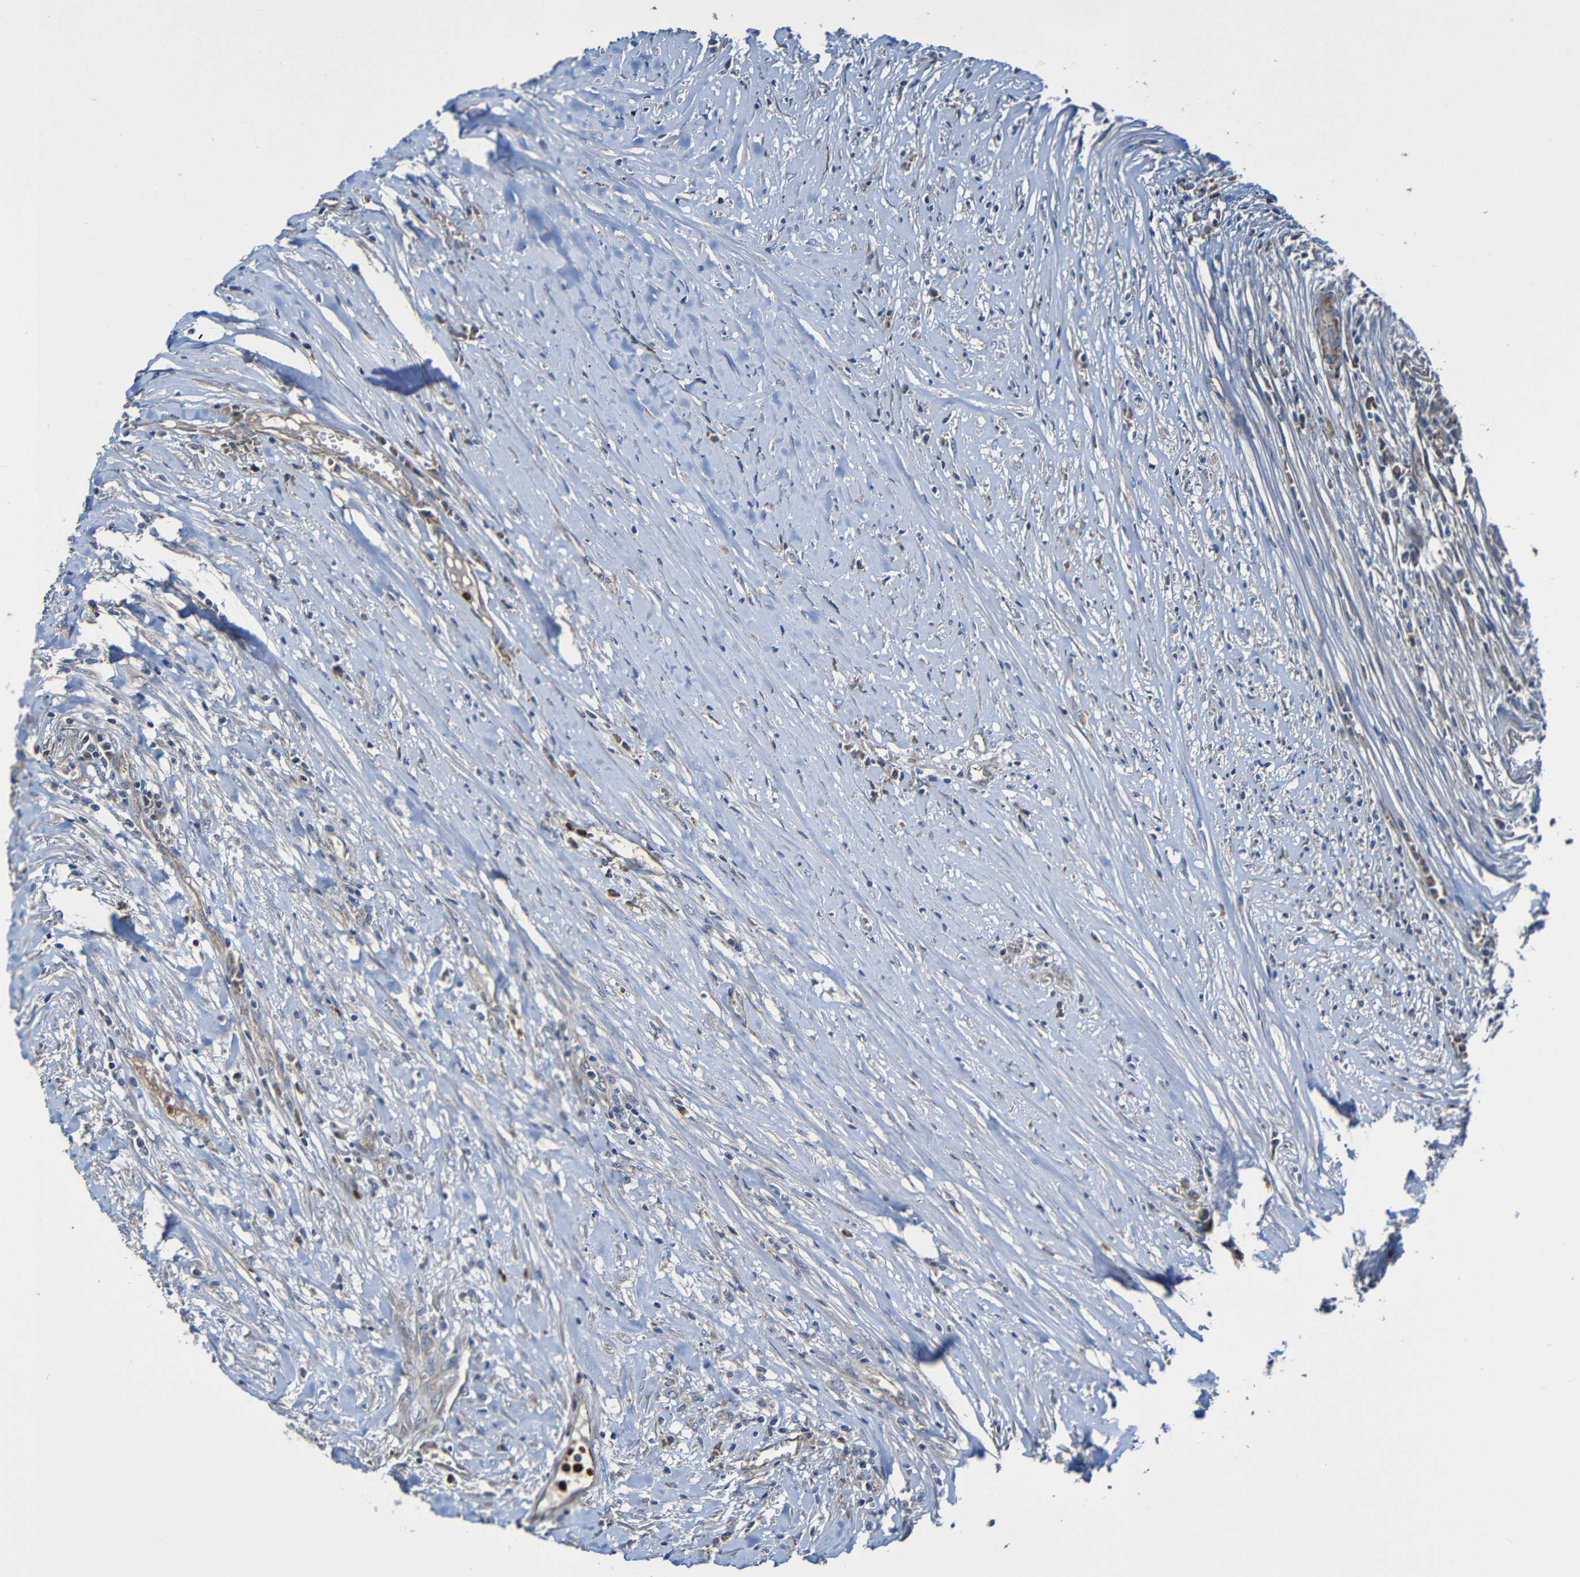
{"staining": {"intensity": "moderate", "quantity": "25%-75%", "location": "cytoplasmic/membranous"}, "tissue": "colorectal cancer", "cell_type": "Tumor cells", "image_type": "cancer", "snomed": [{"axis": "morphology", "description": "Adenocarcinoma, NOS"}, {"axis": "topography", "description": "Colon"}], "caption": "A brown stain shows moderate cytoplasmic/membranous staining of a protein in colorectal cancer (adenocarcinoma) tumor cells. Using DAB (3,3'-diaminobenzidine) (brown) and hematoxylin (blue) stains, captured at high magnification using brightfield microscopy.", "gene": "ADAM15", "patient": {"sex": "male", "age": 45}}